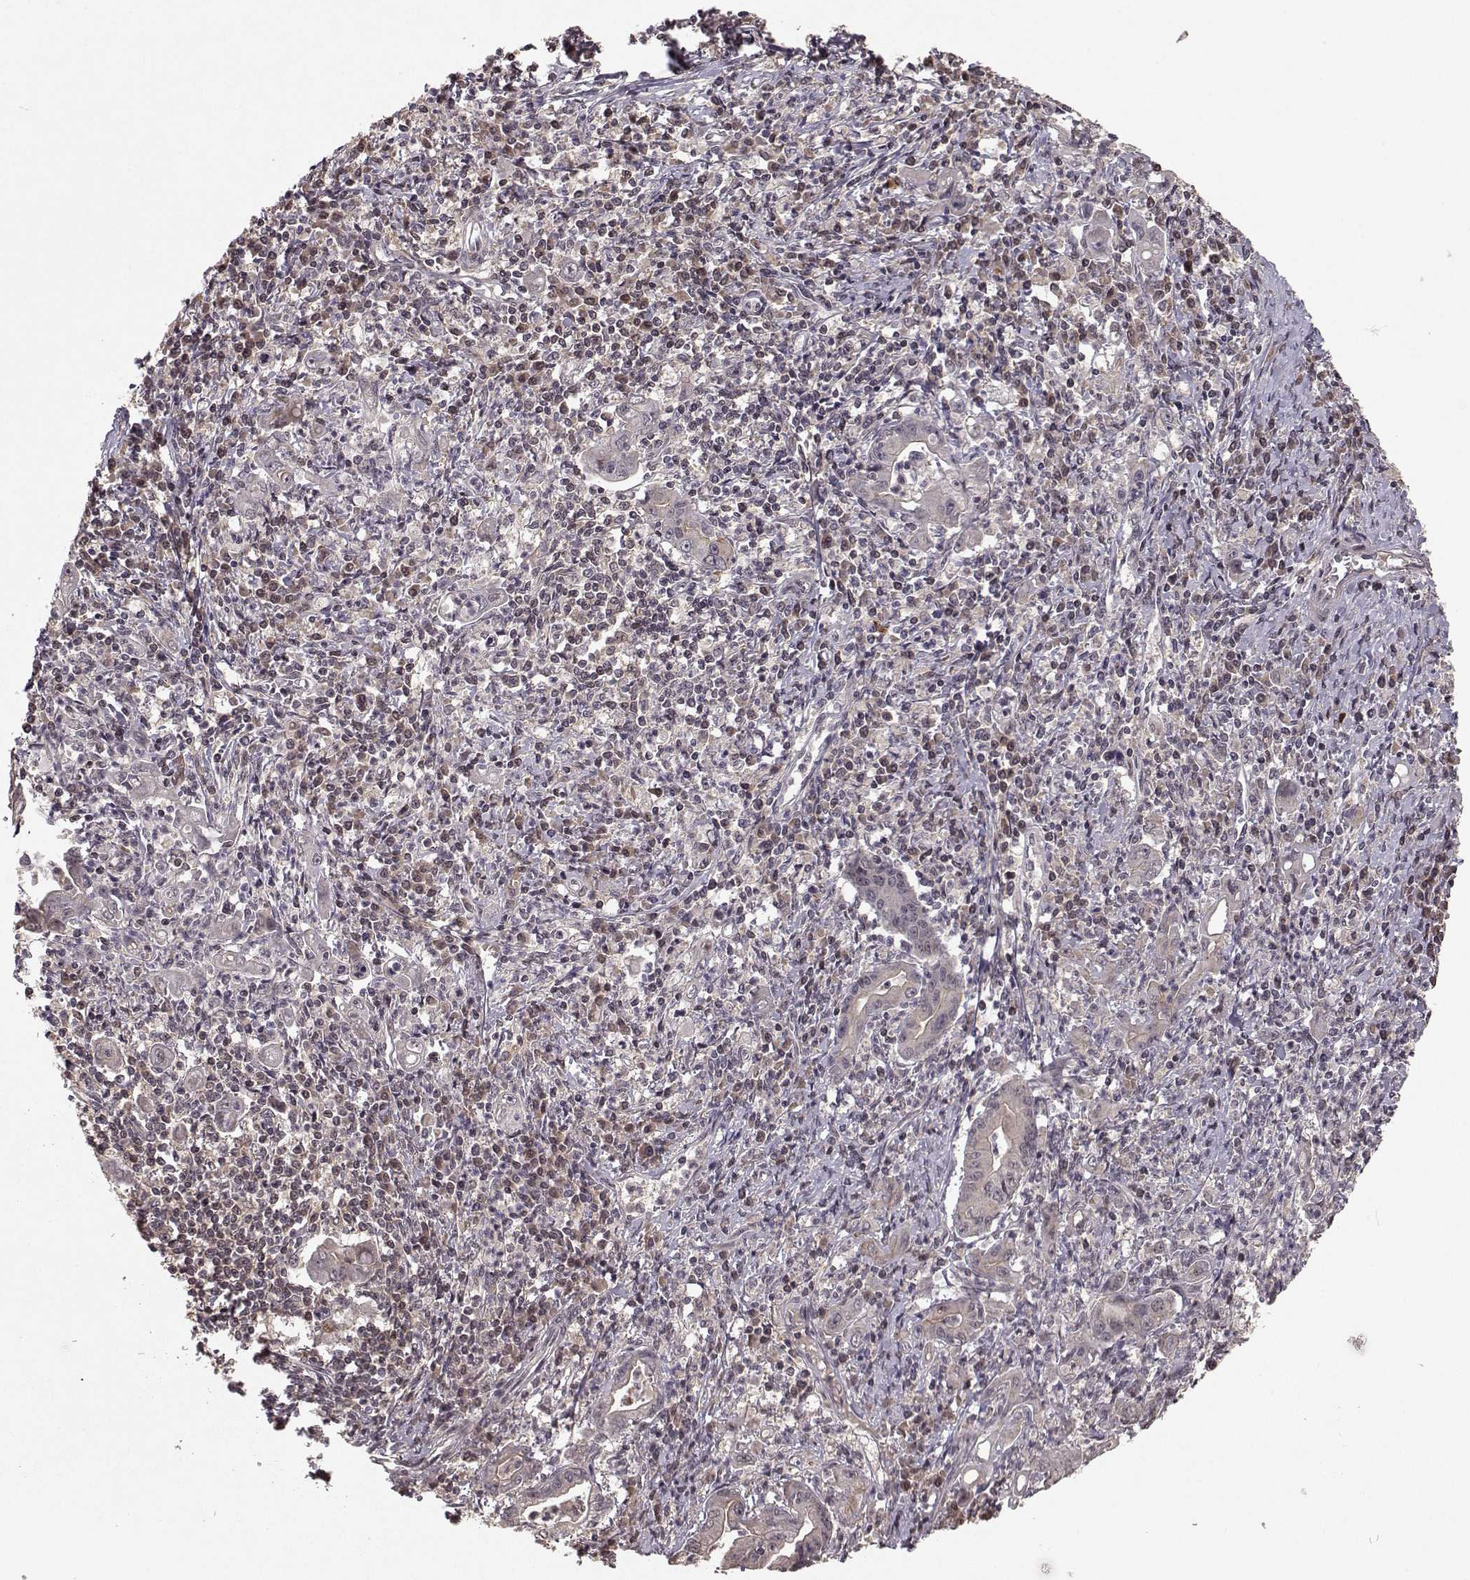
{"staining": {"intensity": "weak", "quantity": "25%-75%", "location": "cytoplasmic/membranous"}, "tissue": "stomach cancer", "cell_type": "Tumor cells", "image_type": "cancer", "snomed": [{"axis": "morphology", "description": "Adenocarcinoma, NOS"}, {"axis": "topography", "description": "Stomach, upper"}], "caption": "Weak cytoplasmic/membranous protein staining is seen in about 25%-75% of tumor cells in stomach adenocarcinoma. Nuclei are stained in blue.", "gene": "PLEKHG3", "patient": {"sex": "female", "age": 79}}